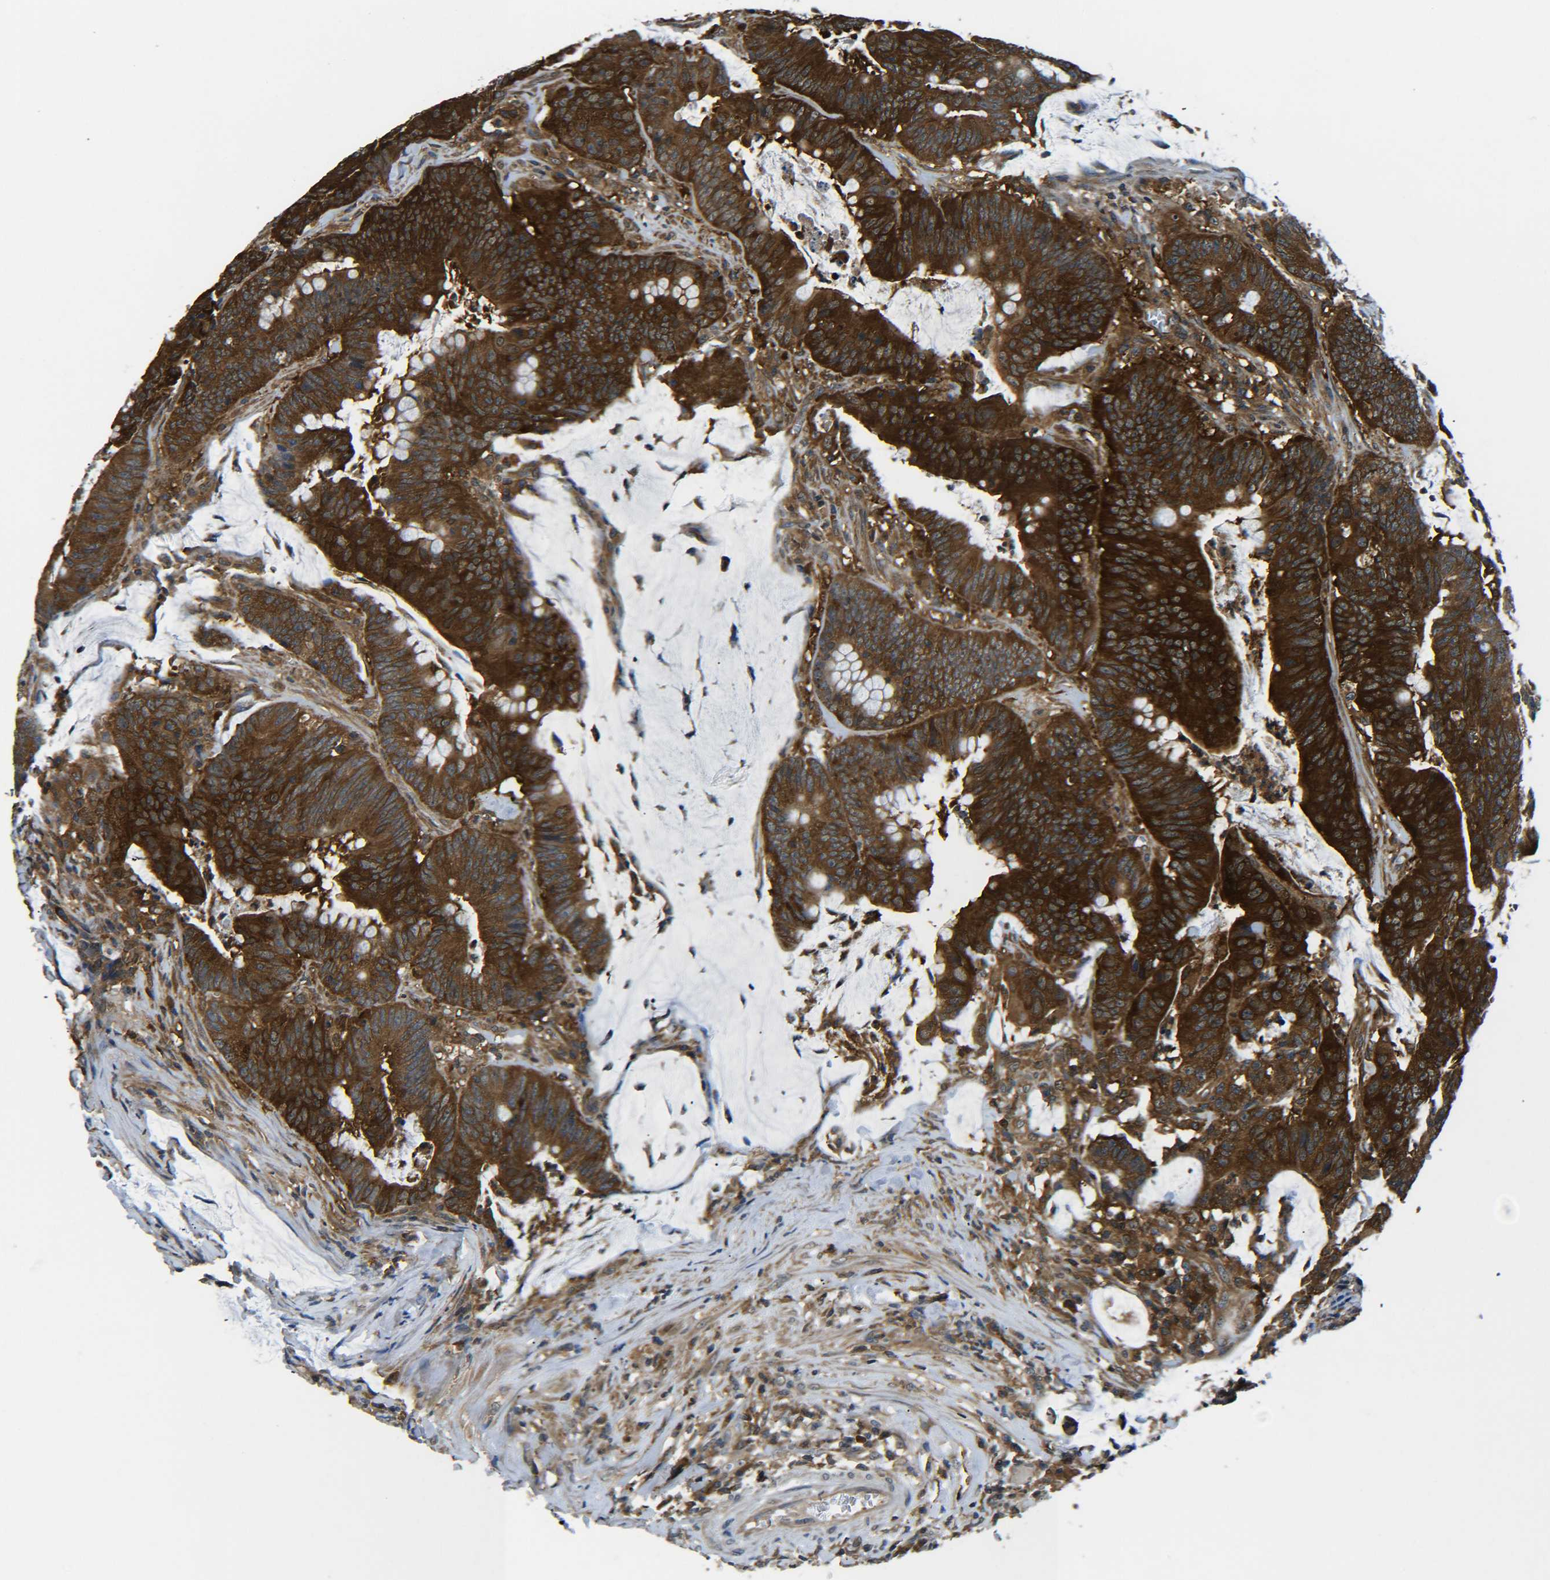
{"staining": {"intensity": "strong", "quantity": ">75%", "location": "cytoplasmic/membranous"}, "tissue": "colorectal cancer", "cell_type": "Tumor cells", "image_type": "cancer", "snomed": [{"axis": "morphology", "description": "Adenocarcinoma, NOS"}, {"axis": "topography", "description": "Colon"}], "caption": "Immunohistochemical staining of human colorectal cancer demonstrates high levels of strong cytoplasmic/membranous protein expression in approximately >75% of tumor cells.", "gene": "PREB", "patient": {"sex": "male", "age": 45}}